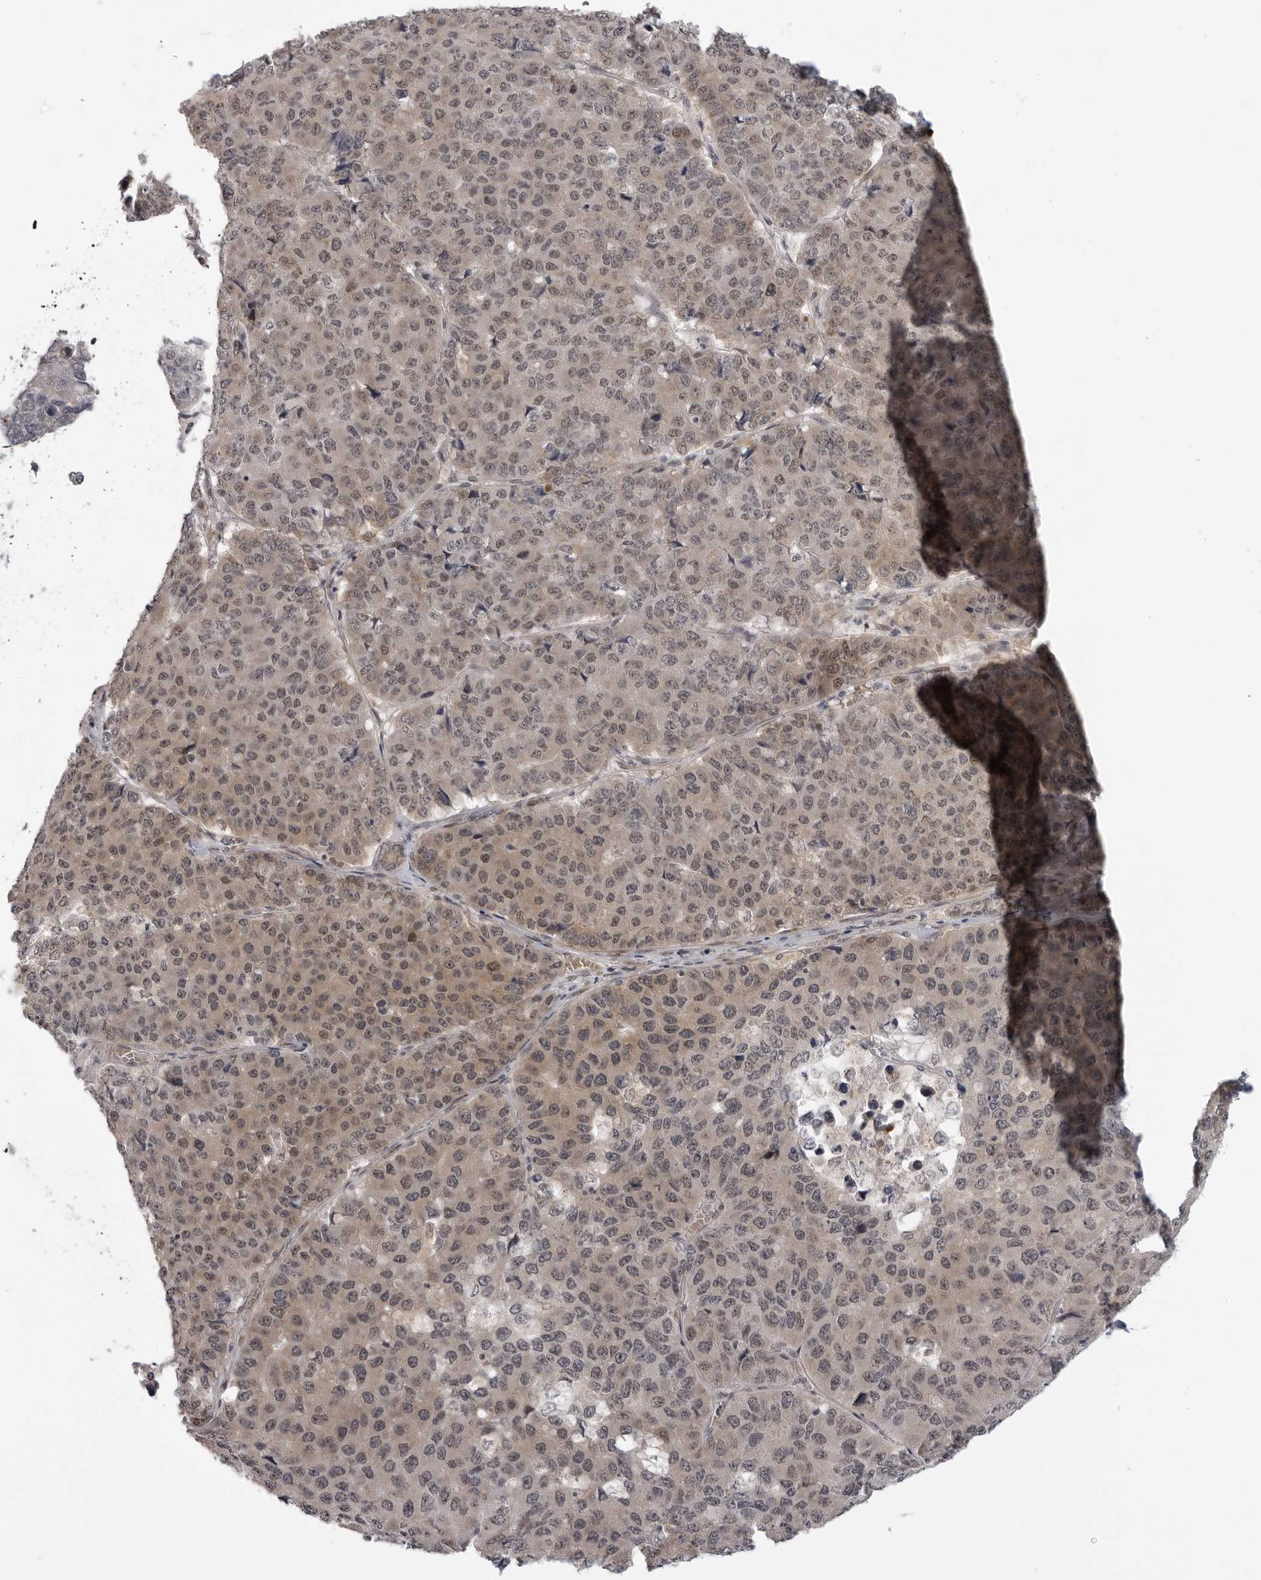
{"staining": {"intensity": "moderate", "quantity": ">75%", "location": "nuclear"}, "tissue": "pancreatic cancer", "cell_type": "Tumor cells", "image_type": "cancer", "snomed": [{"axis": "morphology", "description": "Adenocarcinoma, NOS"}, {"axis": "topography", "description": "Pancreas"}], "caption": "Immunohistochemical staining of pancreatic cancer exhibits moderate nuclear protein expression in about >75% of tumor cells. (DAB (3,3'-diaminobenzidine) IHC, brown staining for protein, blue staining for nuclei).", "gene": "ALPK2", "patient": {"sex": "male", "age": 50}}